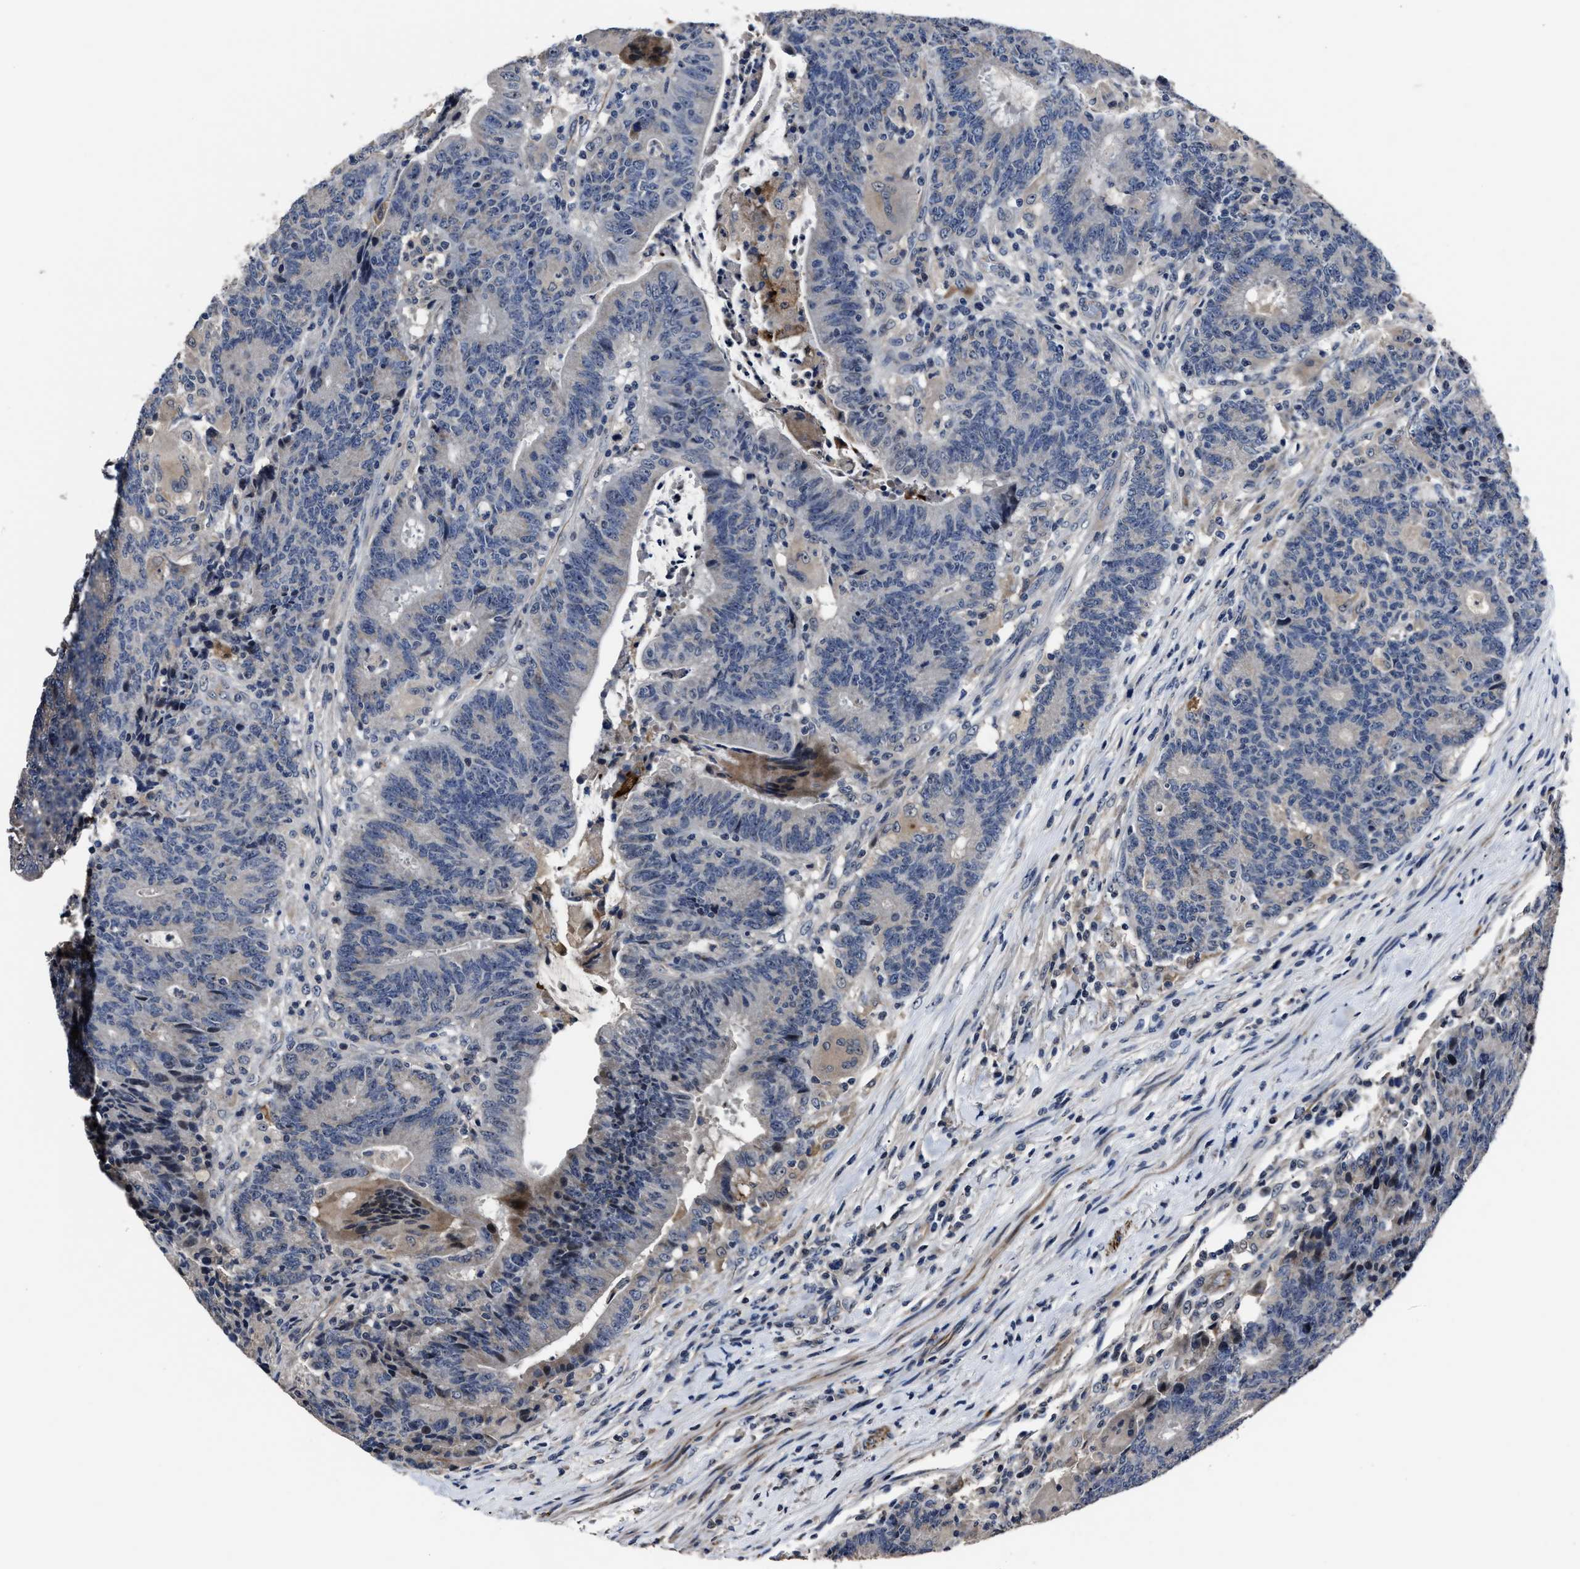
{"staining": {"intensity": "negative", "quantity": "none", "location": "none"}, "tissue": "colorectal cancer", "cell_type": "Tumor cells", "image_type": "cancer", "snomed": [{"axis": "morphology", "description": "Normal tissue, NOS"}, {"axis": "morphology", "description": "Adenocarcinoma, NOS"}, {"axis": "topography", "description": "Colon"}], "caption": "A photomicrograph of human colorectal cancer (adenocarcinoma) is negative for staining in tumor cells.", "gene": "RSBN1L", "patient": {"sex": "female", "age": 75}}